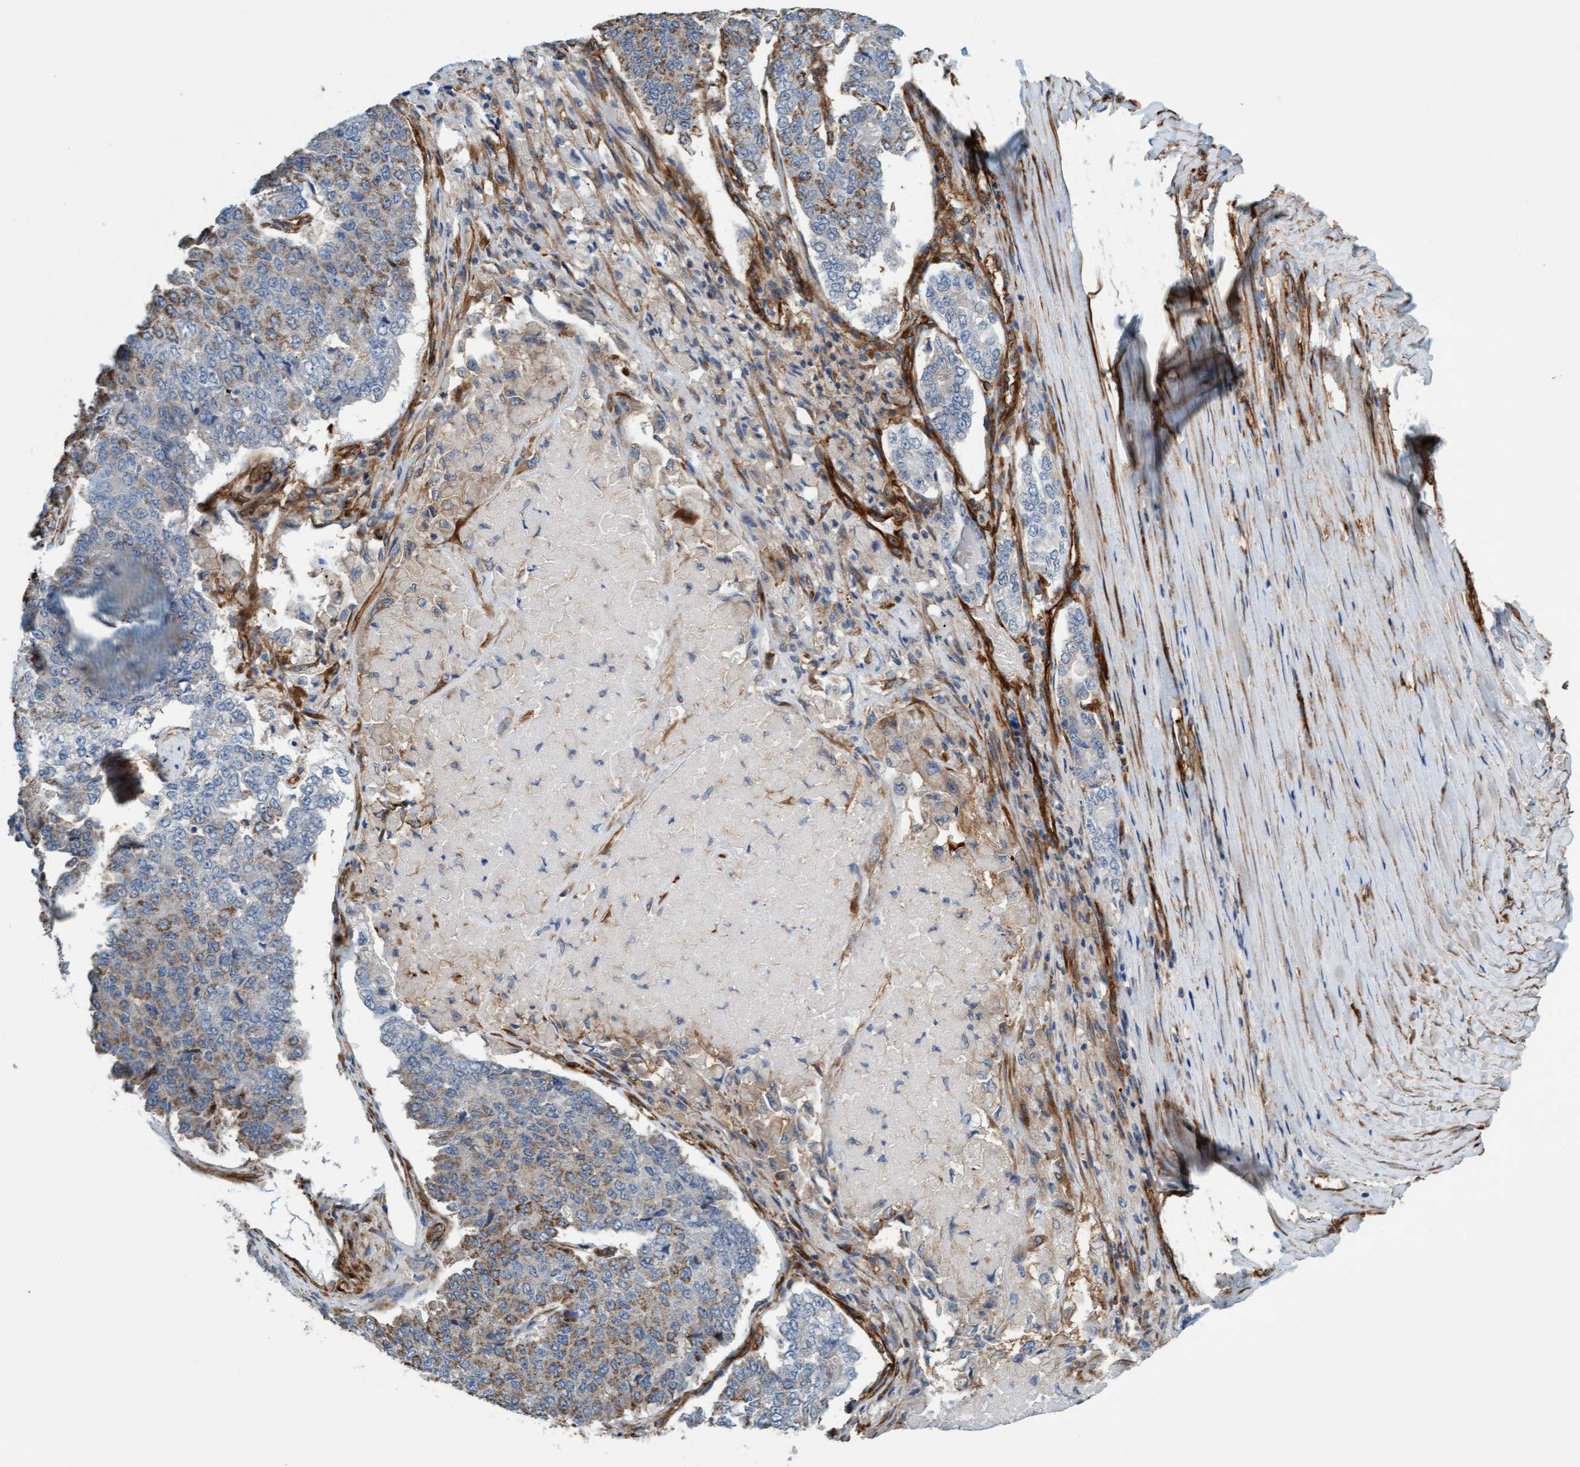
{"staining": {"intensity": "moderate", "quantity": "25%-75%", "location": "cytoplasmic/membranous"}, "tissue": "pancreatic cancer", "cell_type": "Tumor cells", "image_type": "cancer", "snomed": [{"axis": "morphology", "description": "Adenocarcinoma, NOS"}, {"axis": "topography", "description": "Pancreas"}], "caption": "Tumor cells show medium levels of moderate cytoplasmic/membranous positivity in about 25%-75% of cells in human adenocarcinoma (pancreatic).", "gene": "FMNL3", "patient": {"sex": "male", "age": 50}}